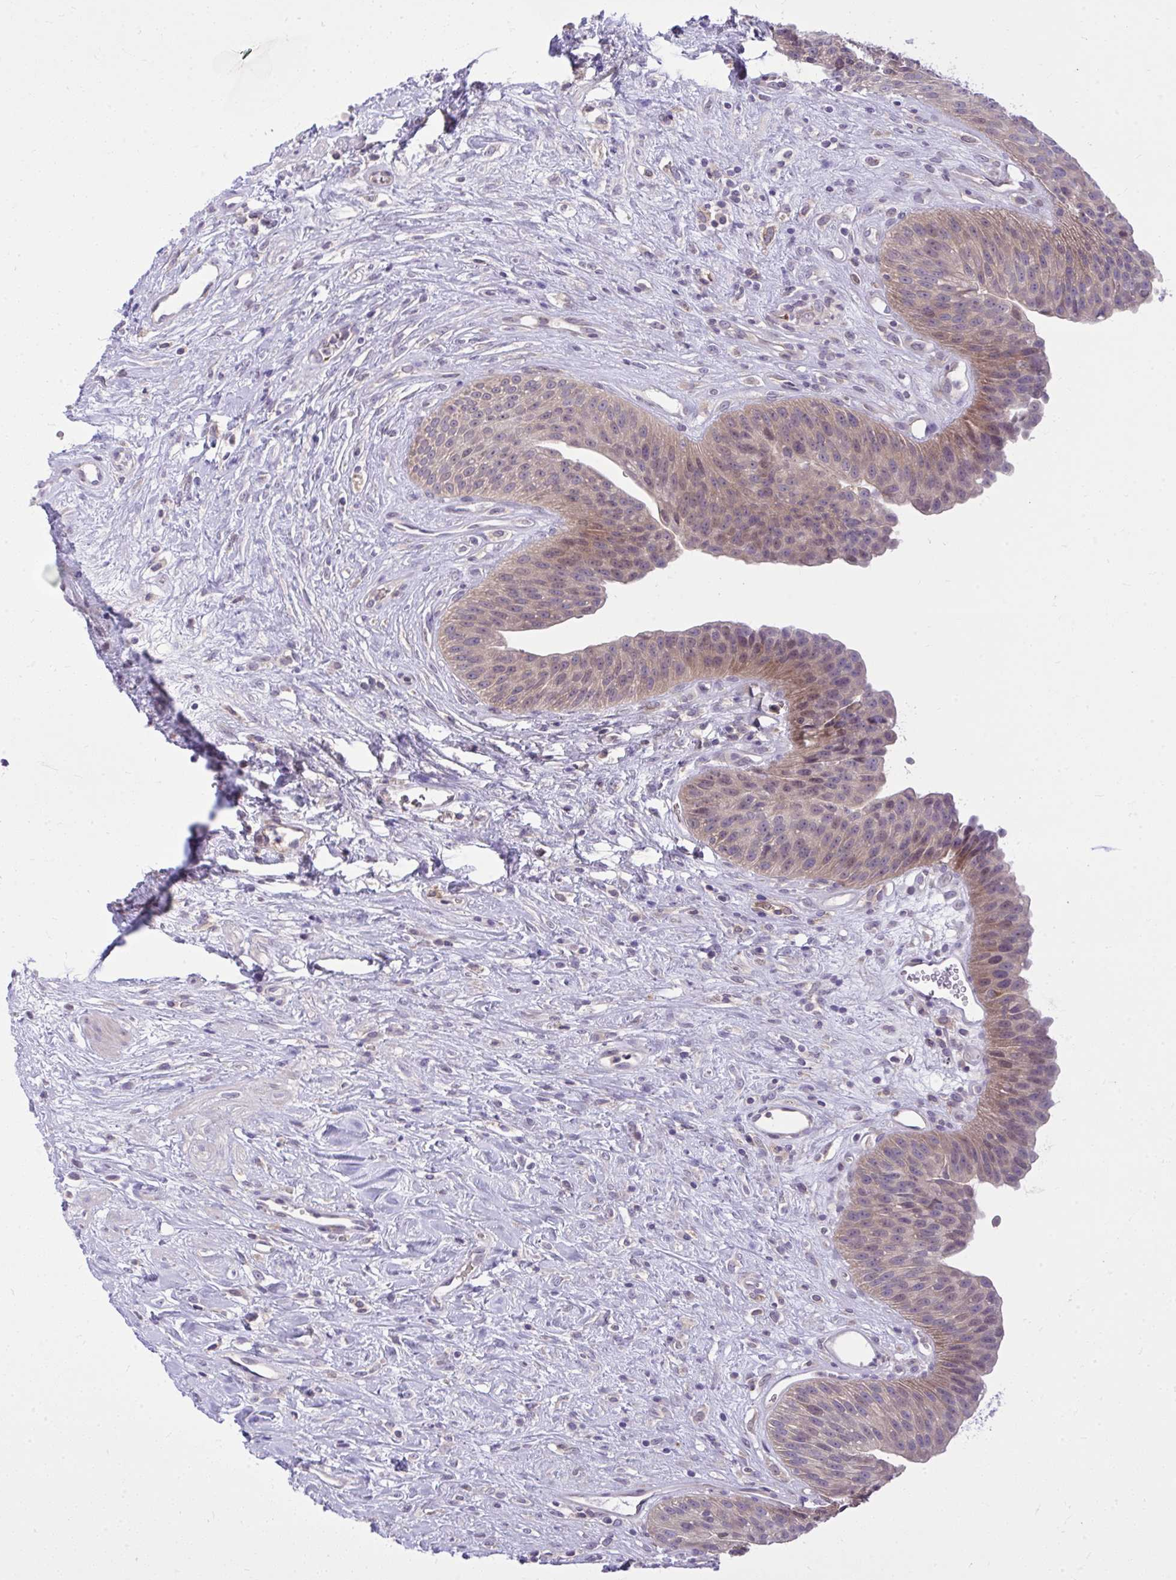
{"staining": {"intensity": "moderate", "quantity": "25%-75%", "location": "cytoplasmic/membranous"}, "tissue": "urinary bladder", "cell_type": "Urothelial cells", "image_type": "normal", "snomed": [{"axis": "morphology", "description": "Normal tissue, NOS"}, {"axis": "topography", "description": "Urinary bladder"}], "caption": "Immunohistochemistry (IHC) (DAB) staining of benign human urinary bladder demonstrates moderate cytoplasmic/membranous protein staining in about 25%-75% of urothelial cells. (DAB IHC with brightfield microscopy, high magnification).", "gene": "DPY19L1", "patient": {"sex": "female", "age": 56}}